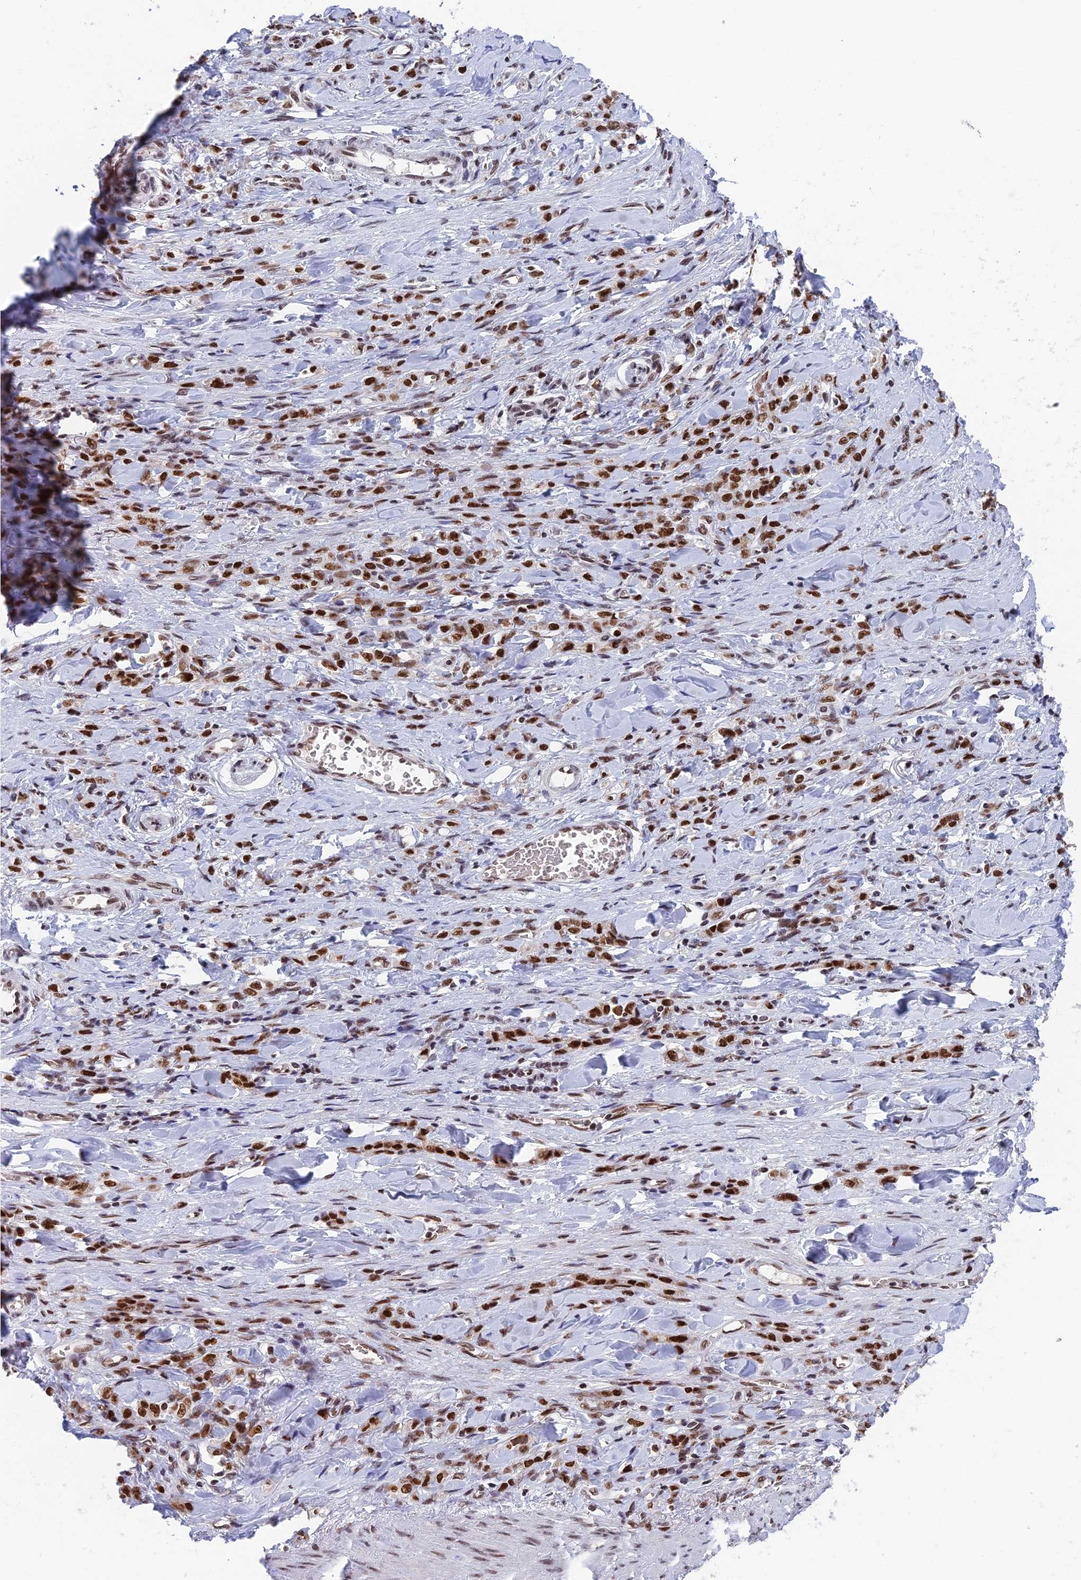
{"staining": {"intensity": "strong", "quantity": ">75%", "location": "nuclear"}, "tissue": "stomach cancer", "cell_type": "Tumor cells", "image_type": "cancer", "snomed": [{"axis": "morphology", "description": "Normal tissue, NOS"}, {"axis": "morphology", "description": "Adenocarcinoma, NOS"}, {"axis": "topography", "description": "Stomach"}], "caption": "IHC image of neoplastic tissue: human stomach adenocarcinoma stained using IHC demonstrates high levels of strong protein expression localized specifically in the nuclear of tumor cells, appearing as a nuclear brown color.", "gene": "EEF1AKMT3", "patient": {"sex": "male", "age": 82}}